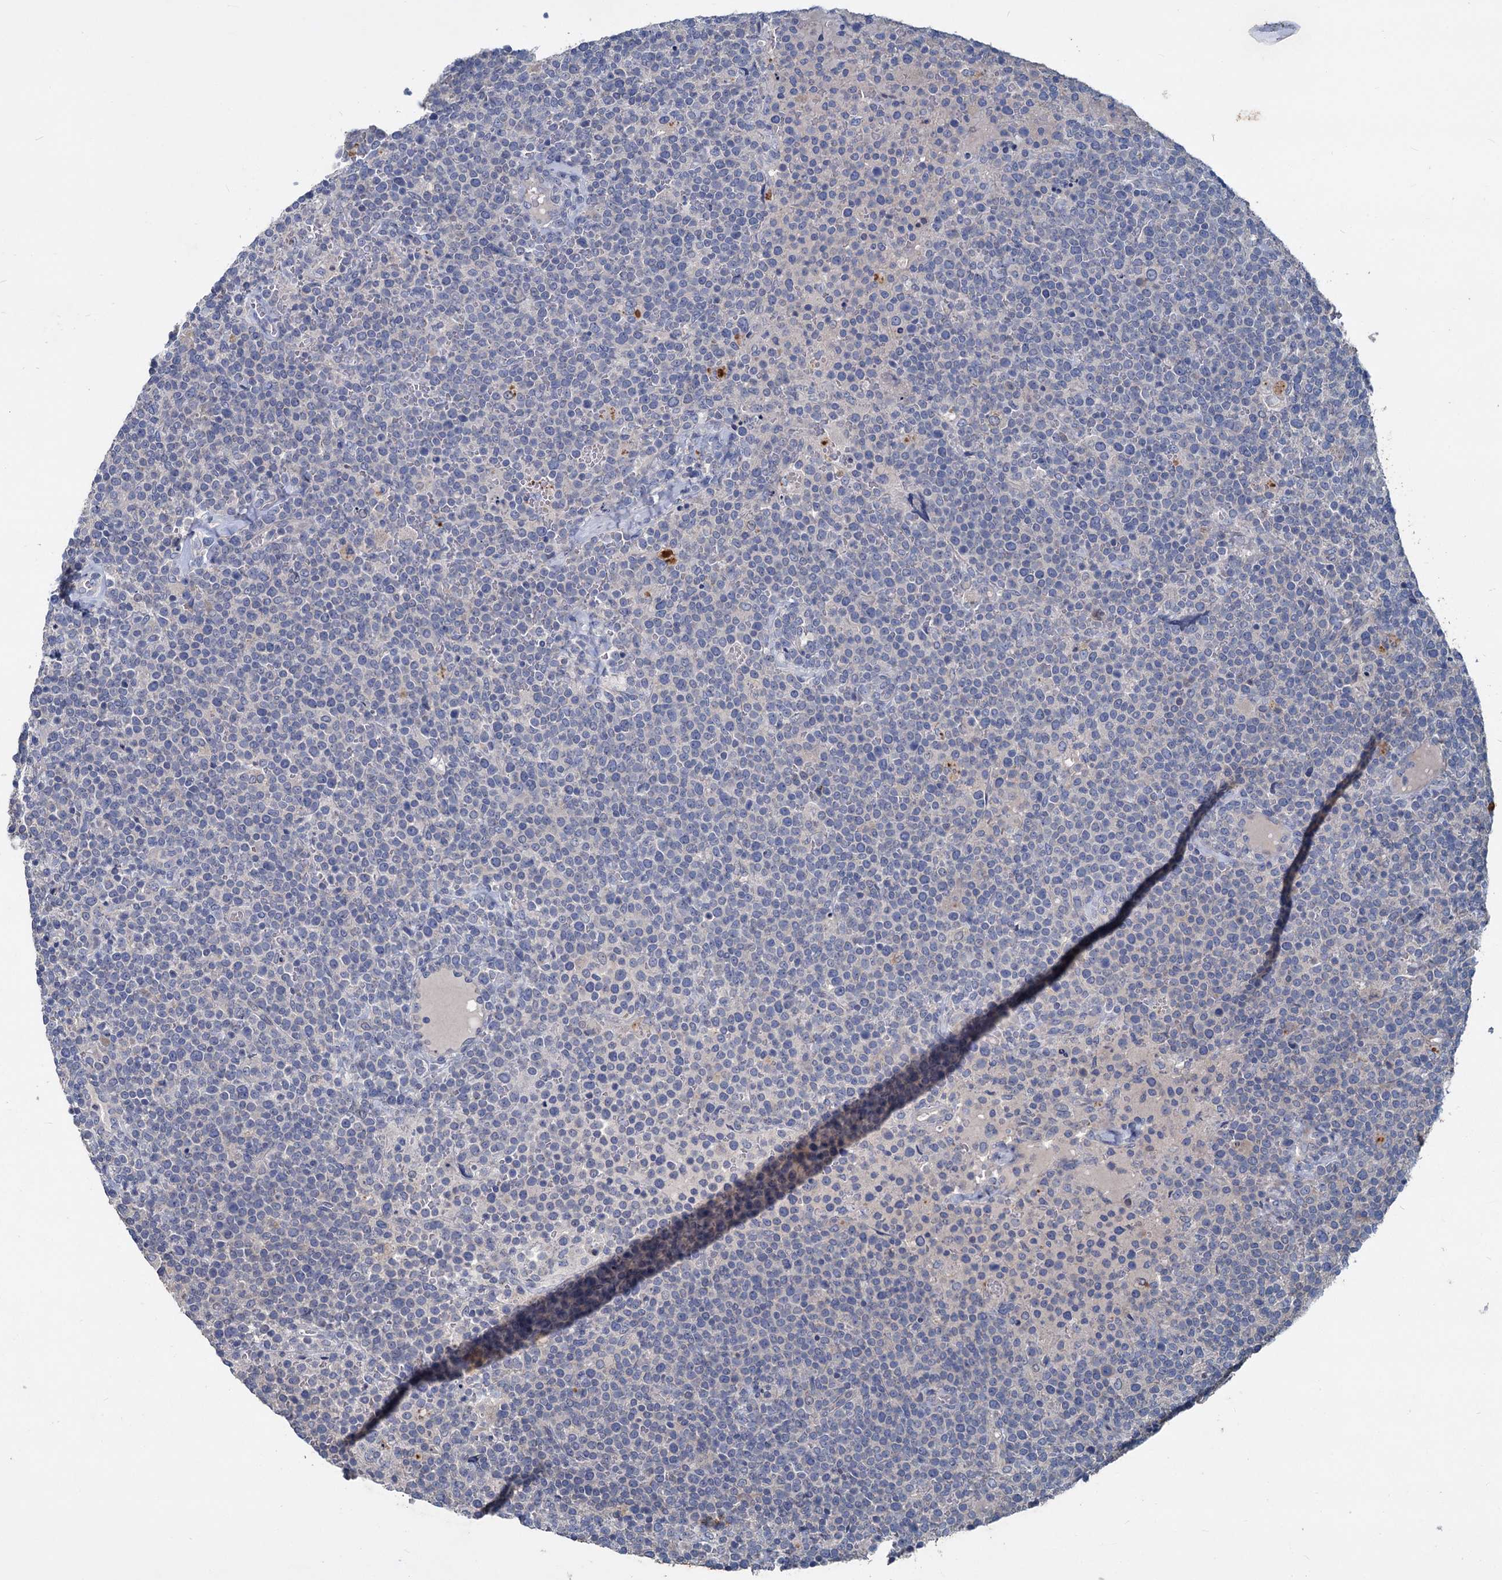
{"staining": {"intensity": "negative", "quantity": "none", "location": "none"}, "tissue": "lymphoma", "cell_type": "Tumor cells", "image_type": "cancer", "snomed": [{"axis": "morphology", "description": "Malignant lymphoma, non-Hodgkin's type, High grade"}, {"axis": "topography", "description": "Lymph node"}], "caption": "This is an immunohistochemistry photomicrograph of human lymphoma. There is no expression in tumor cells.", "gene": "SLC2A7", "patient": {"sex": "male", "age": 61}}